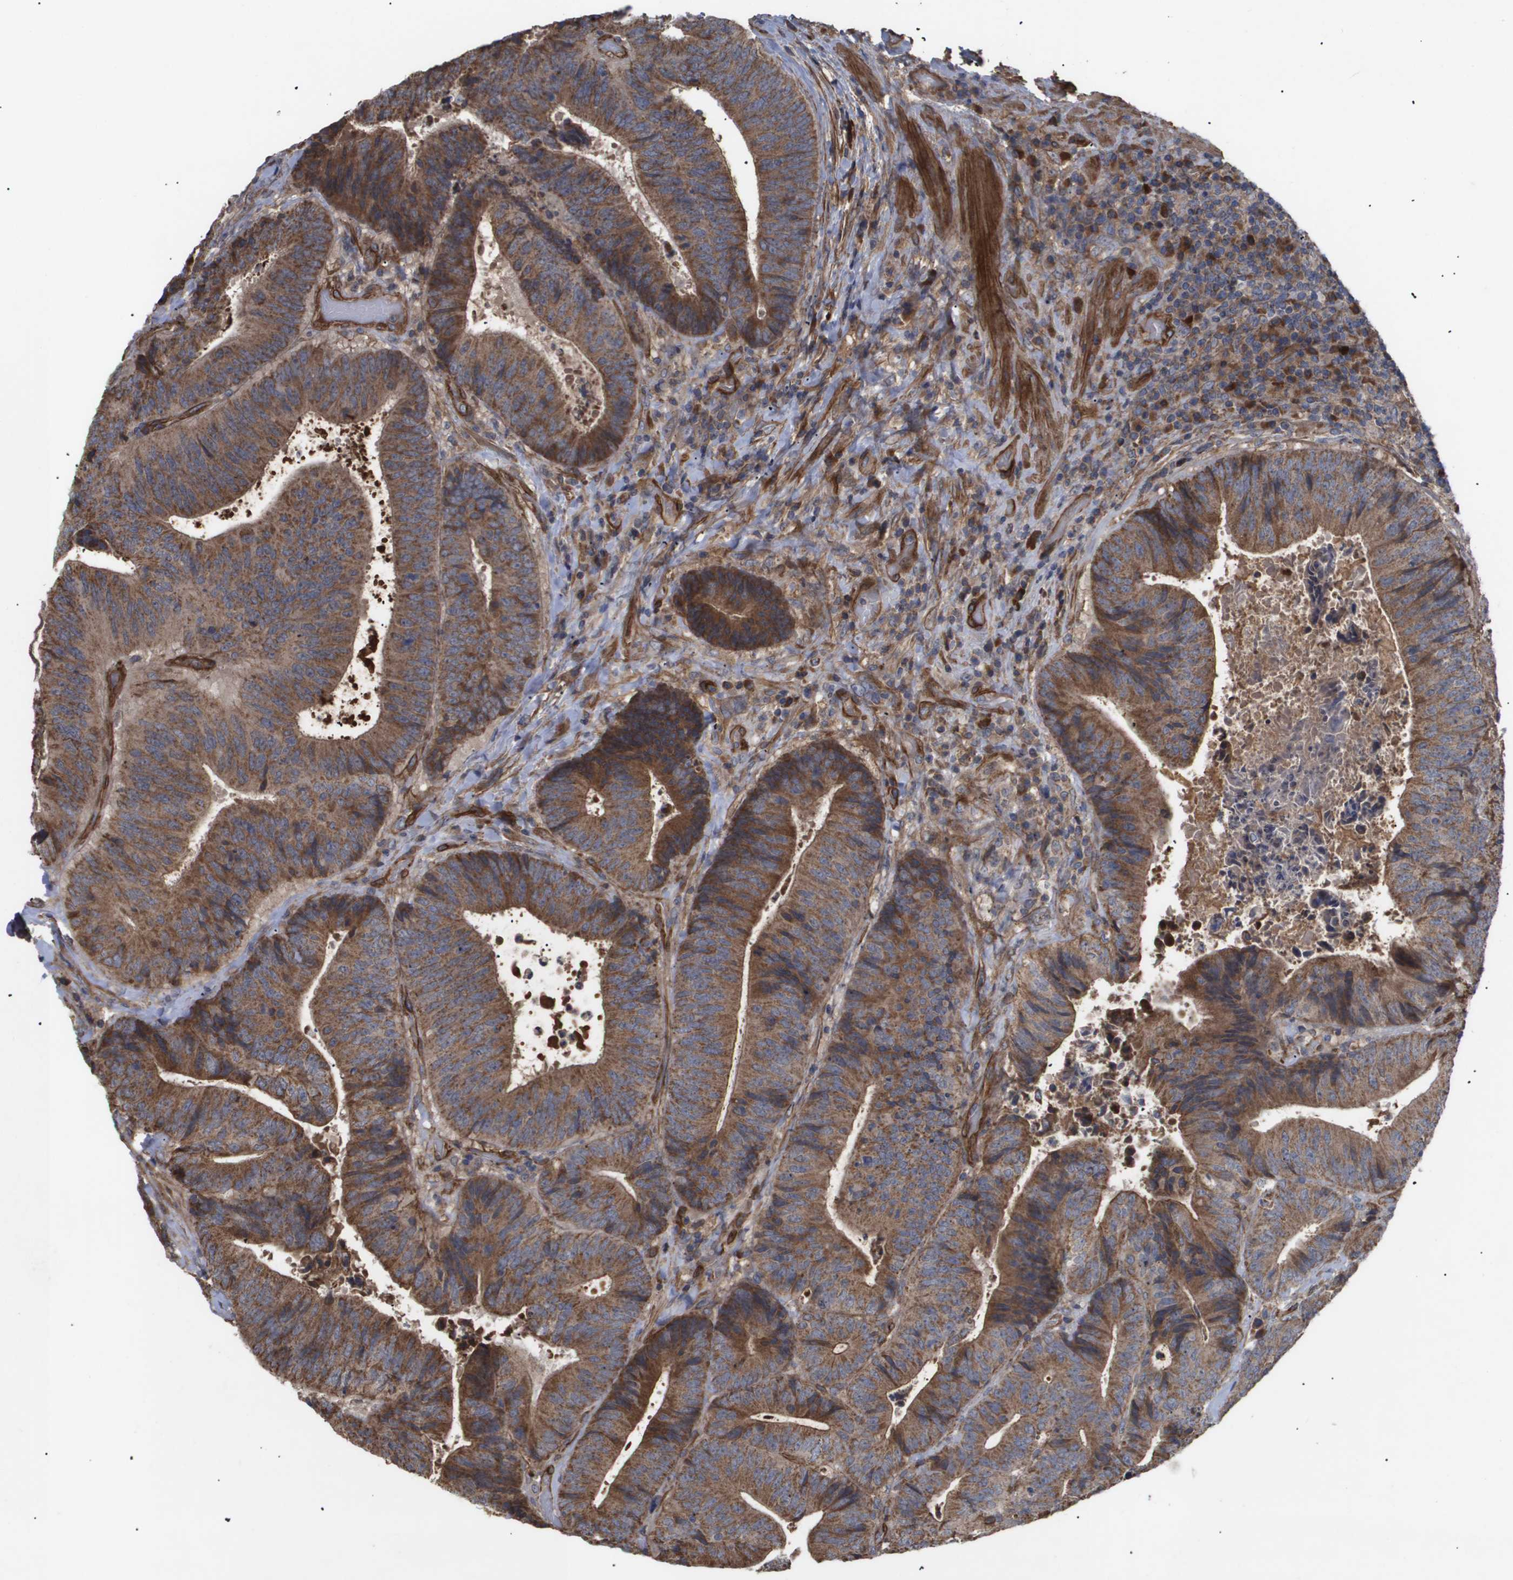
{"staining": {"intensity": "moderate", "quantity": ">75%", "location": "cytoplasmic/membranous"}, "tissue": "colorectal cancer", "cell_type": "Tumor cells", "image_type": "cancer", "snomed": [{"axis": "morphology", "description": "Adenocarcinoma, NOS"}, {"axis": "topography", "description": "Rectum"}], "caption": "A brown stain shows moderate cytoplasmic/membranous positivity of a protein in human colorectal cancer tumor cells. (IHC, brightfield microscopy, high magnification).", "gene": "TNS1", "patient": {"sex": "male", "age": 72}}